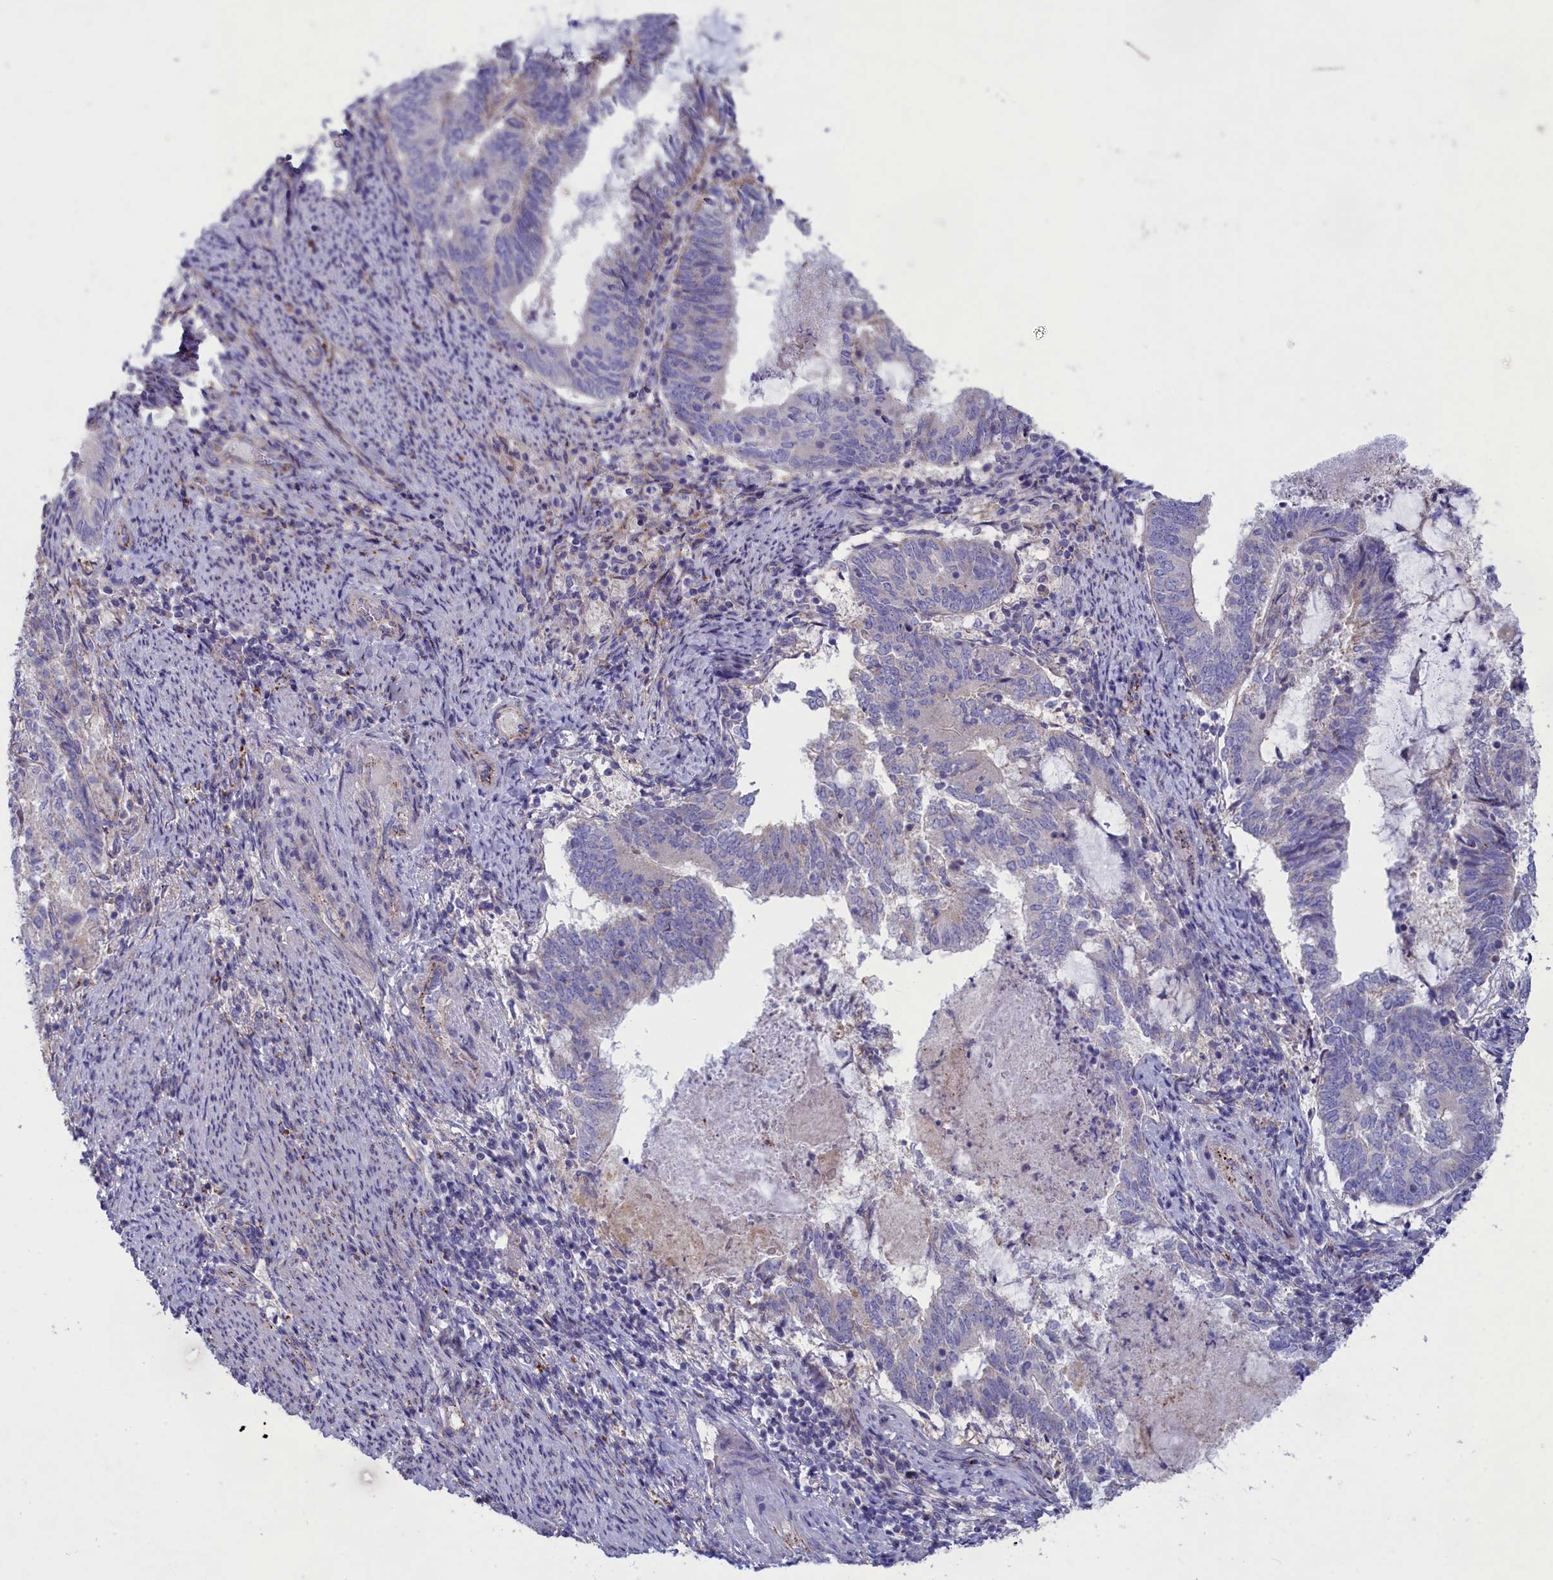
{"staining": {"intensity": "negative", "quantity": "none", "location": "none"}, "tissue": "endometrial cancer", "cell_type": "Tumor cells", "image_type": "cancer", "snomed": [{"axis": "morphology", "description": "Adenocarcinoma, NOS"}, {"axis": "topography", "description": "Endometrium"}], "caption": "Tumor cells are negative for brown protein staining in endometrial cancer.", "gene": "WDR6", "patient": {"sex": "female", "age": 80}}